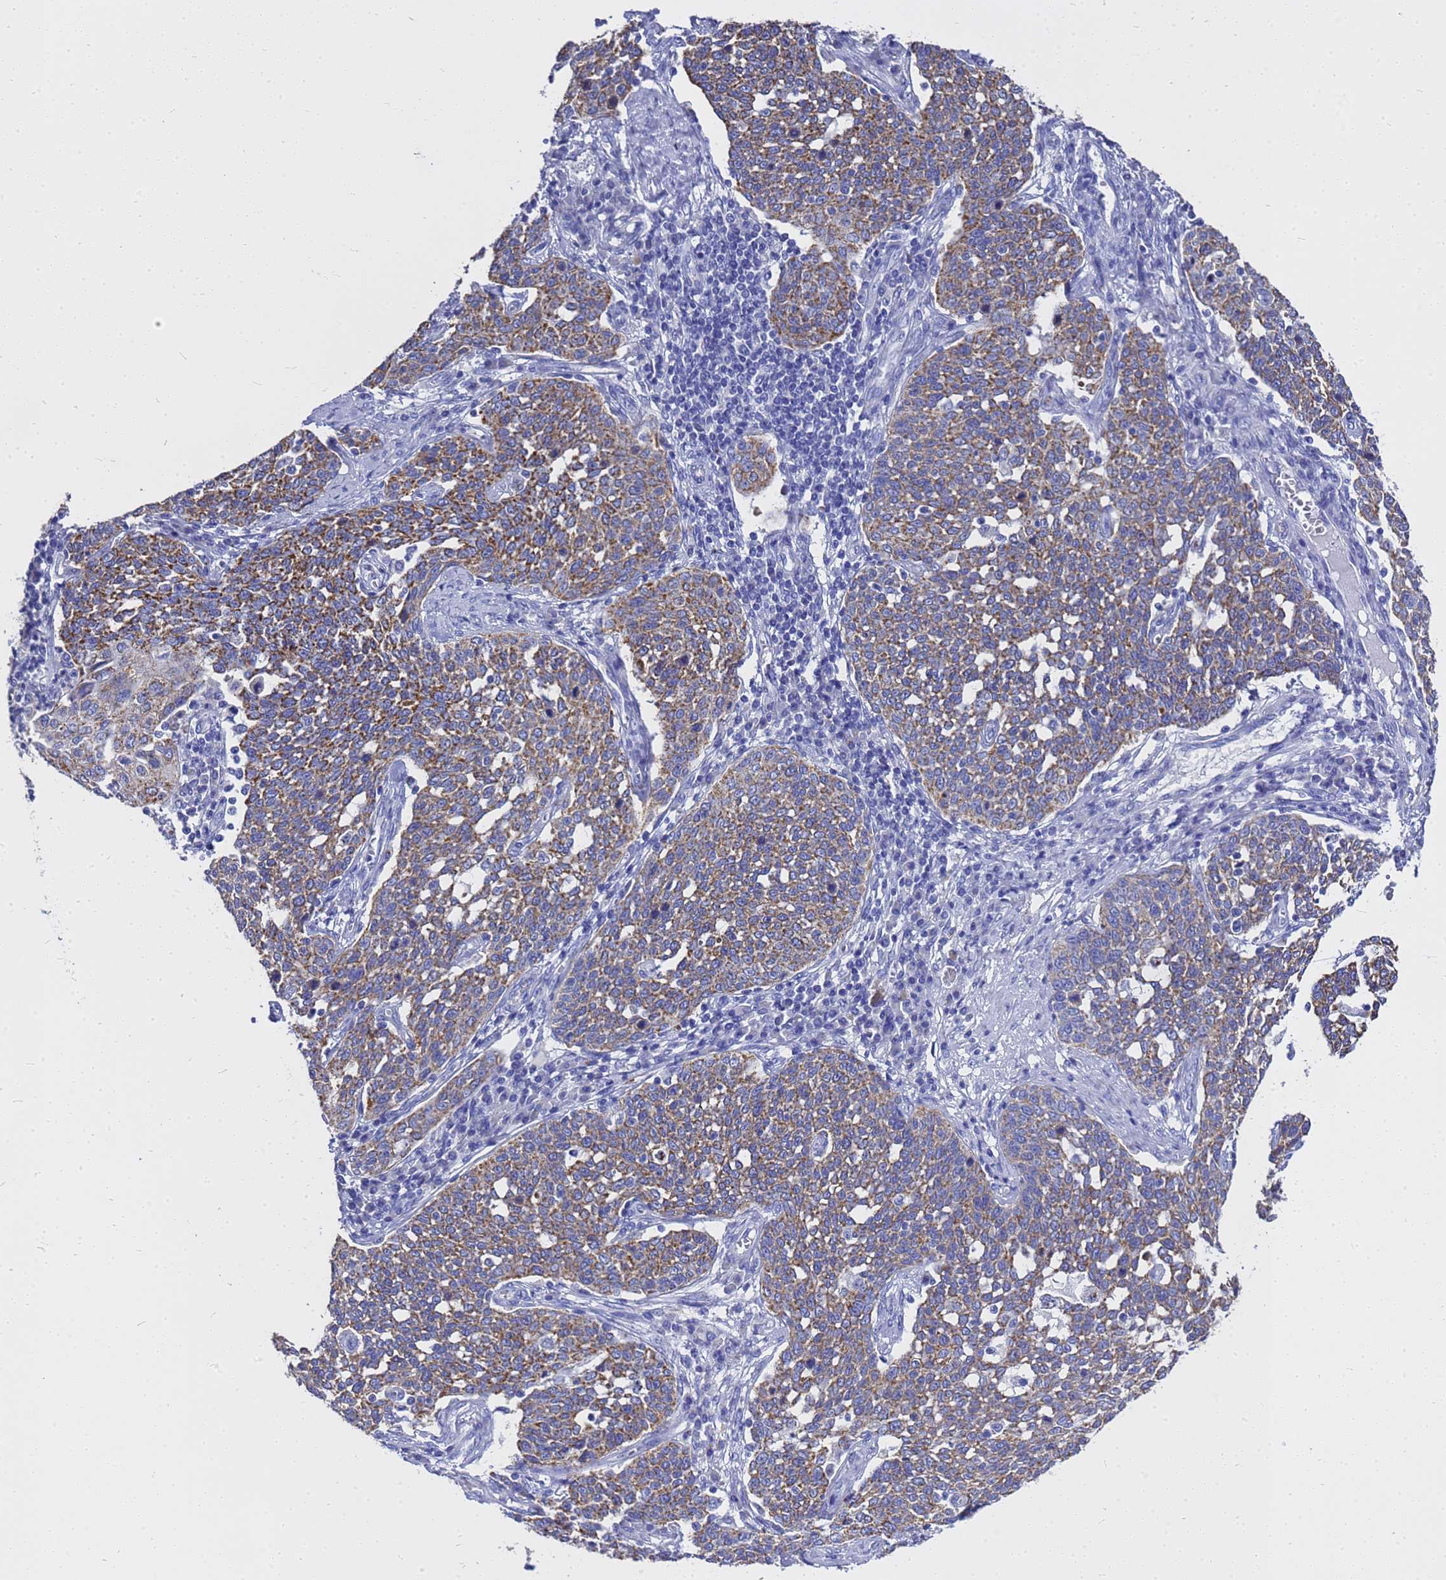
{"staining": {"intensity": "moderate", "quantity": ">75%", "location": "cytoplasmic/membranous"}, "tissue": "cervical cancer", "cell_type": "Tumor cells", "image_type": "cancer", "snomed": [{"axis": "morphology", "description": "Squamous cell carcinoma, NOS"}, {"axis": "topography", "description": "Cervix"}], "caption": "Protein staining by immunohistochemistry (IHC) demonstrates moderate cytoplasmic/membranous expression in about >75% of tumor cells in cervical squamous cell carcinoma.", "gene": "OR52E2", "patient": {"sex": "female", "age": 34}}